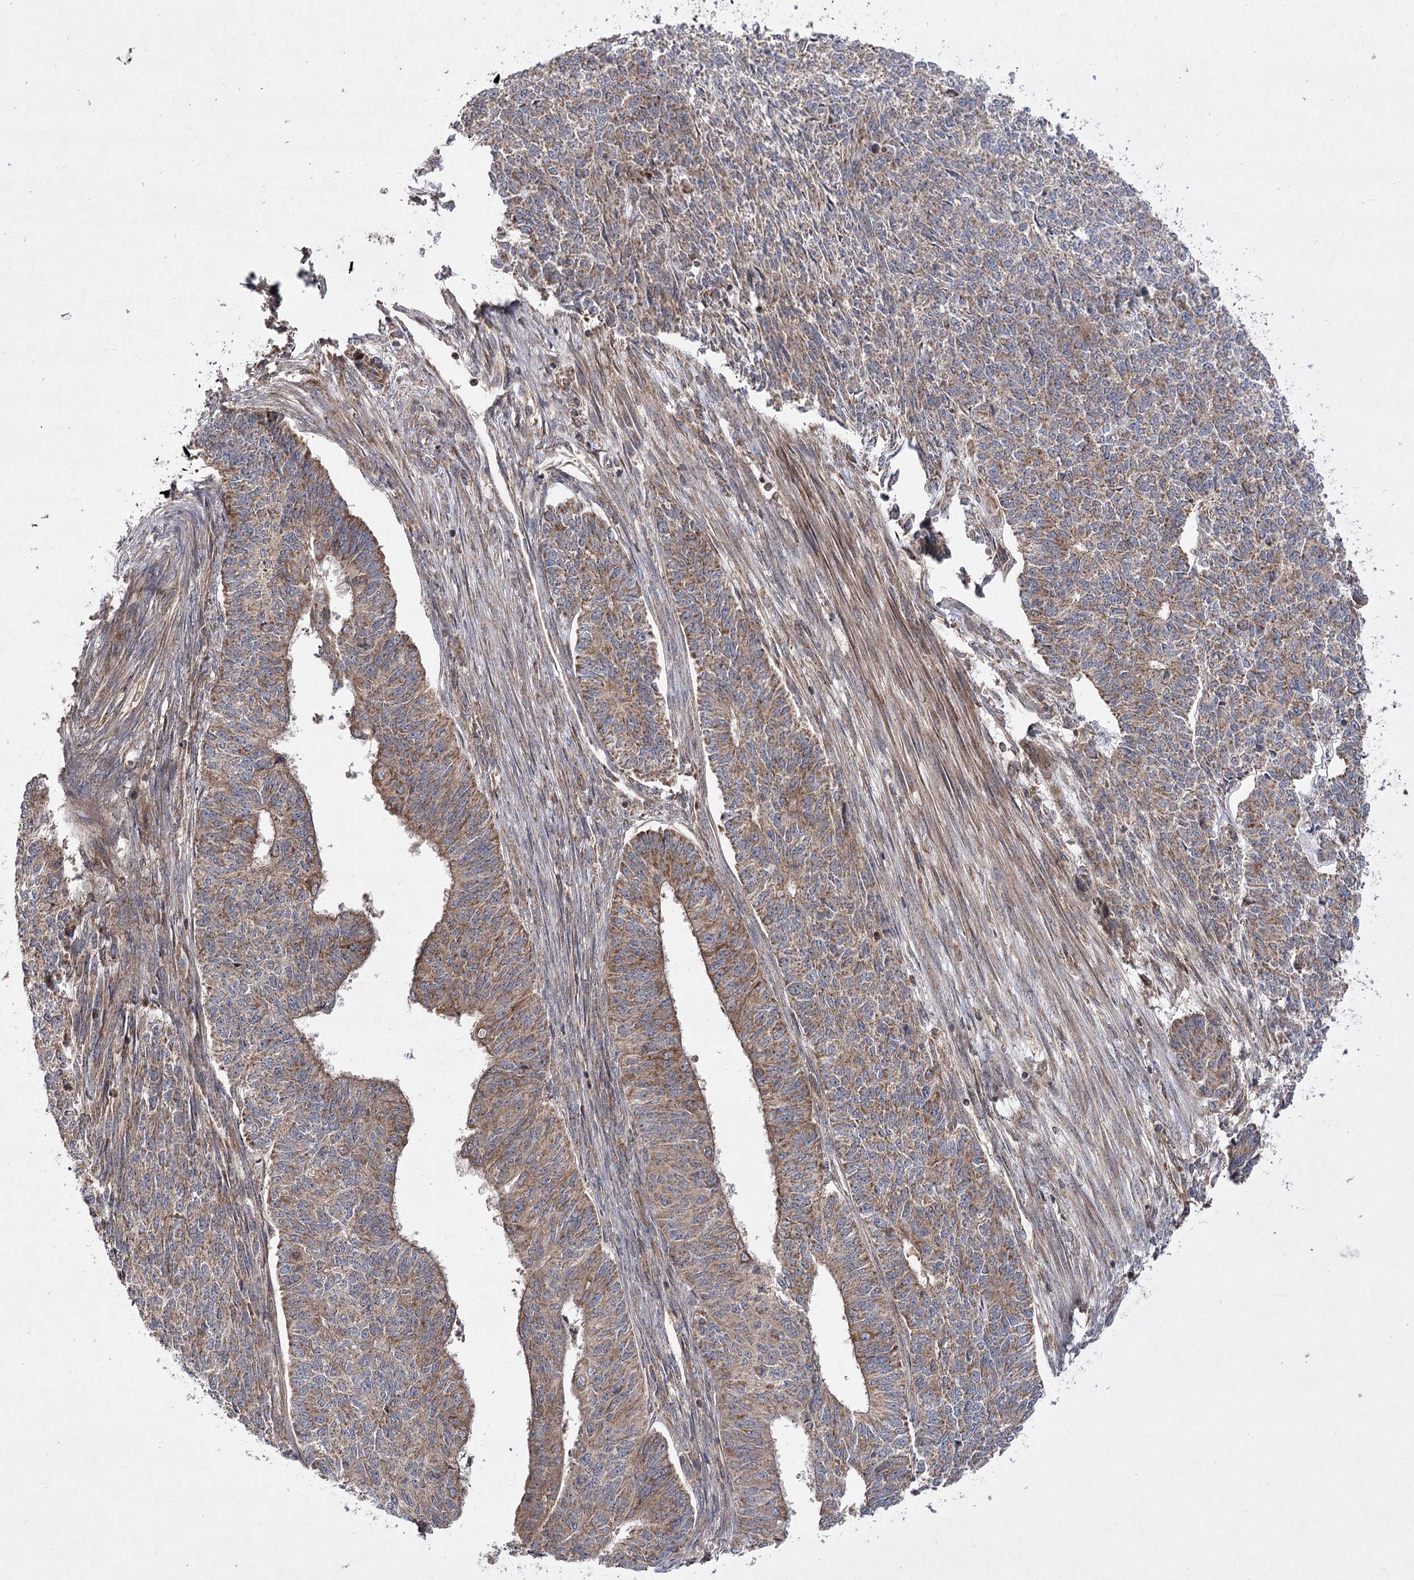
{"staining": {"intensity": "moderate", "quantity": "25%-75%", "location": "cytoplasmic/membranous"}, "tissue": "endometrial cancer", "cell_type": "Tumor cells", "image_type": "cancer", "snomed": [{"axis": "morphology", "description": "Adenocarcinoma, NOS"}, {"axis": "topography", "description": "Endometrium"}], "caption": "Tumor cells exhibit medium levels of moderate cytoplasmic/membranous positivity in approximately 25%-75% of cells in human endometrial cancer.", "gene": "DNAJC13", "patient": {"sex": "female", "age": 32}}